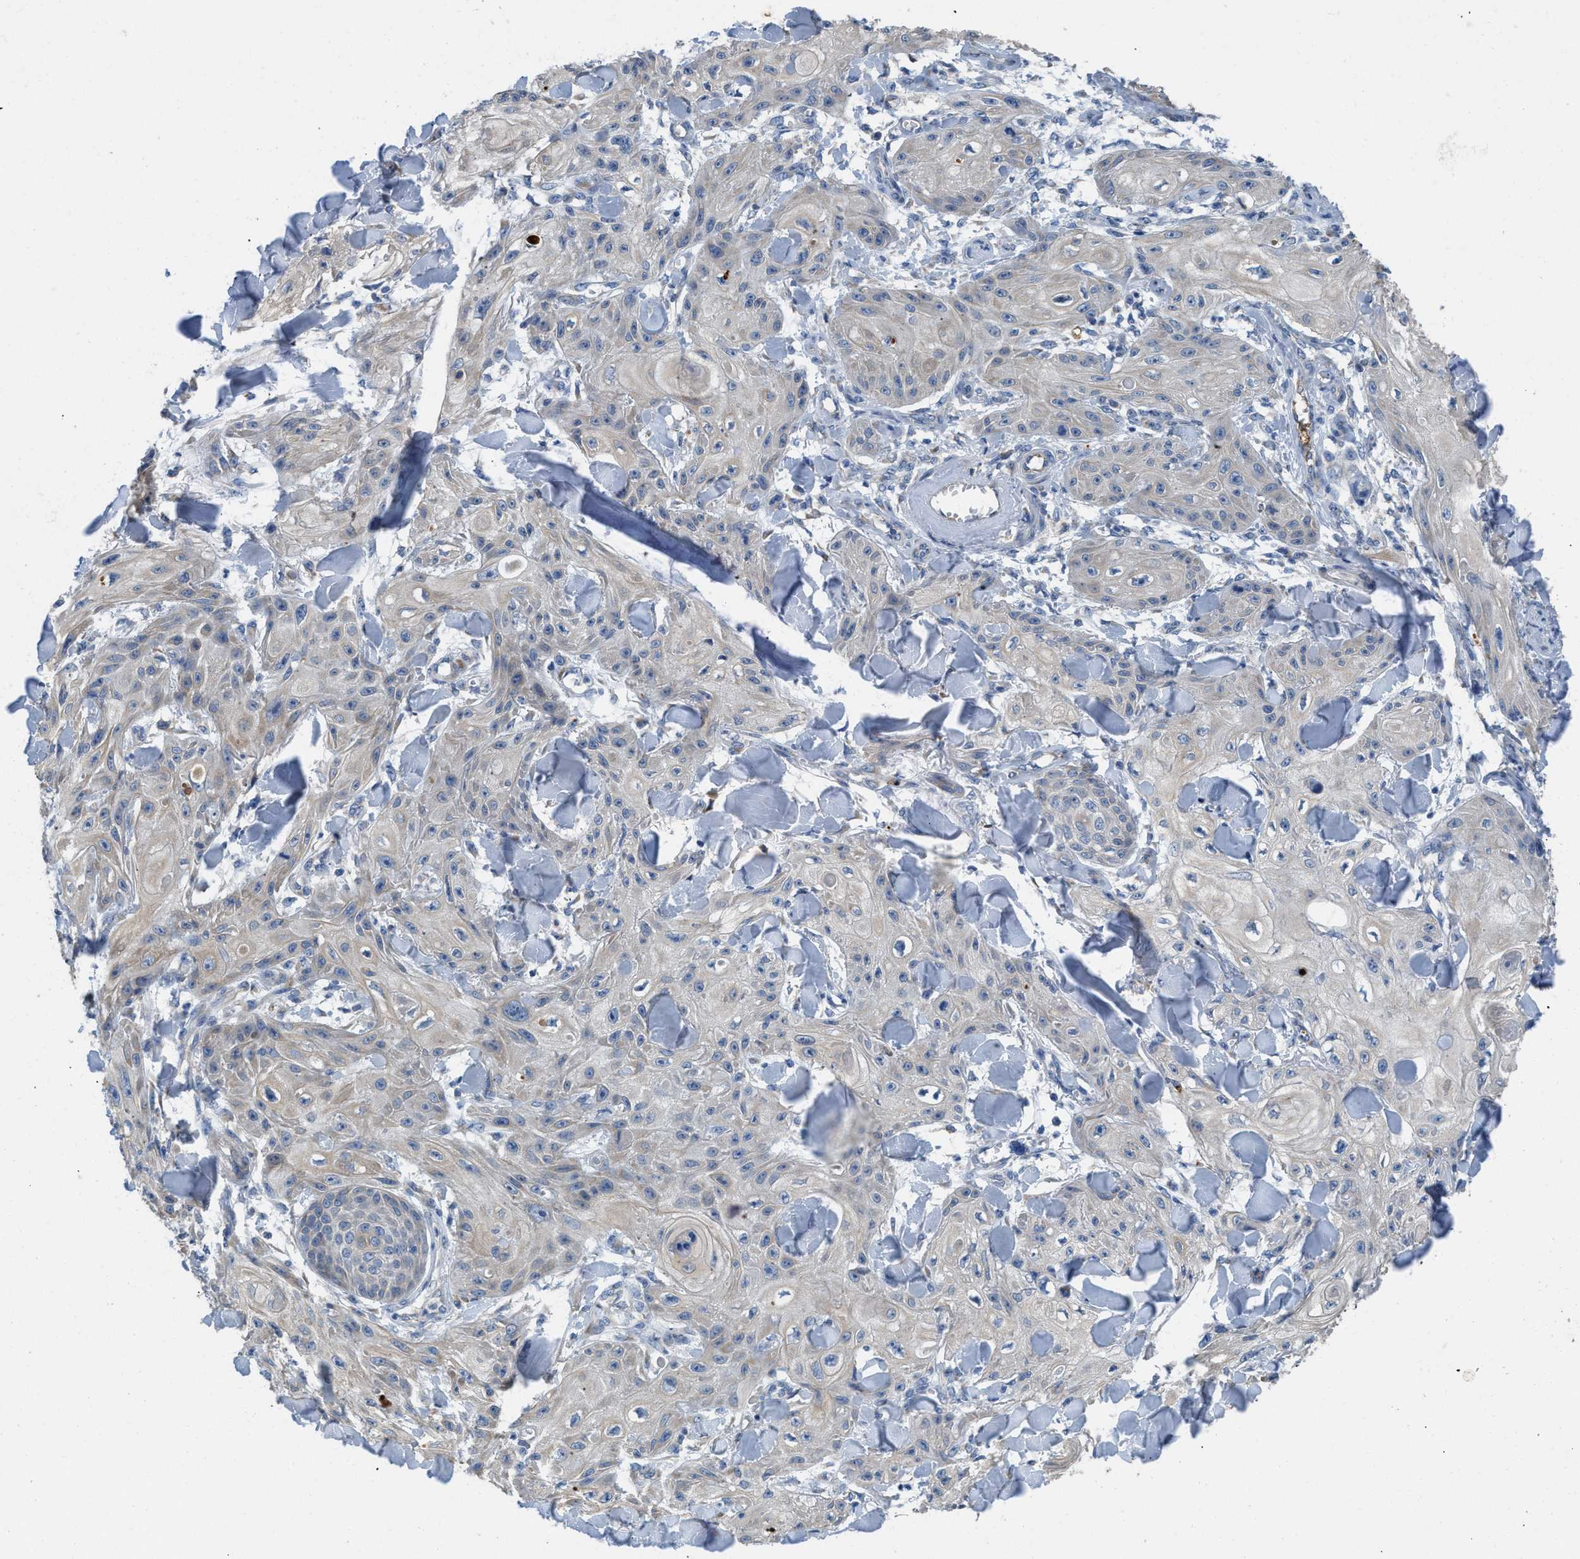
{"staining": {"intensity": "negative", "quantity": "none", "location": "none"}, "tissue": "skin cancer", "cell_type": "Tumor cells", "image_type": "cancer", "snomed": [{"axis": "morphology", "description": "Squamous cell carcinoma, NOS"}, {"axis": "topography", "description": "Skin"}], "caption": "There is no significant expression in tumor cells of skin cancer.", "gene": "GGCX", "patient": {"sex": "male", "age": 74}}